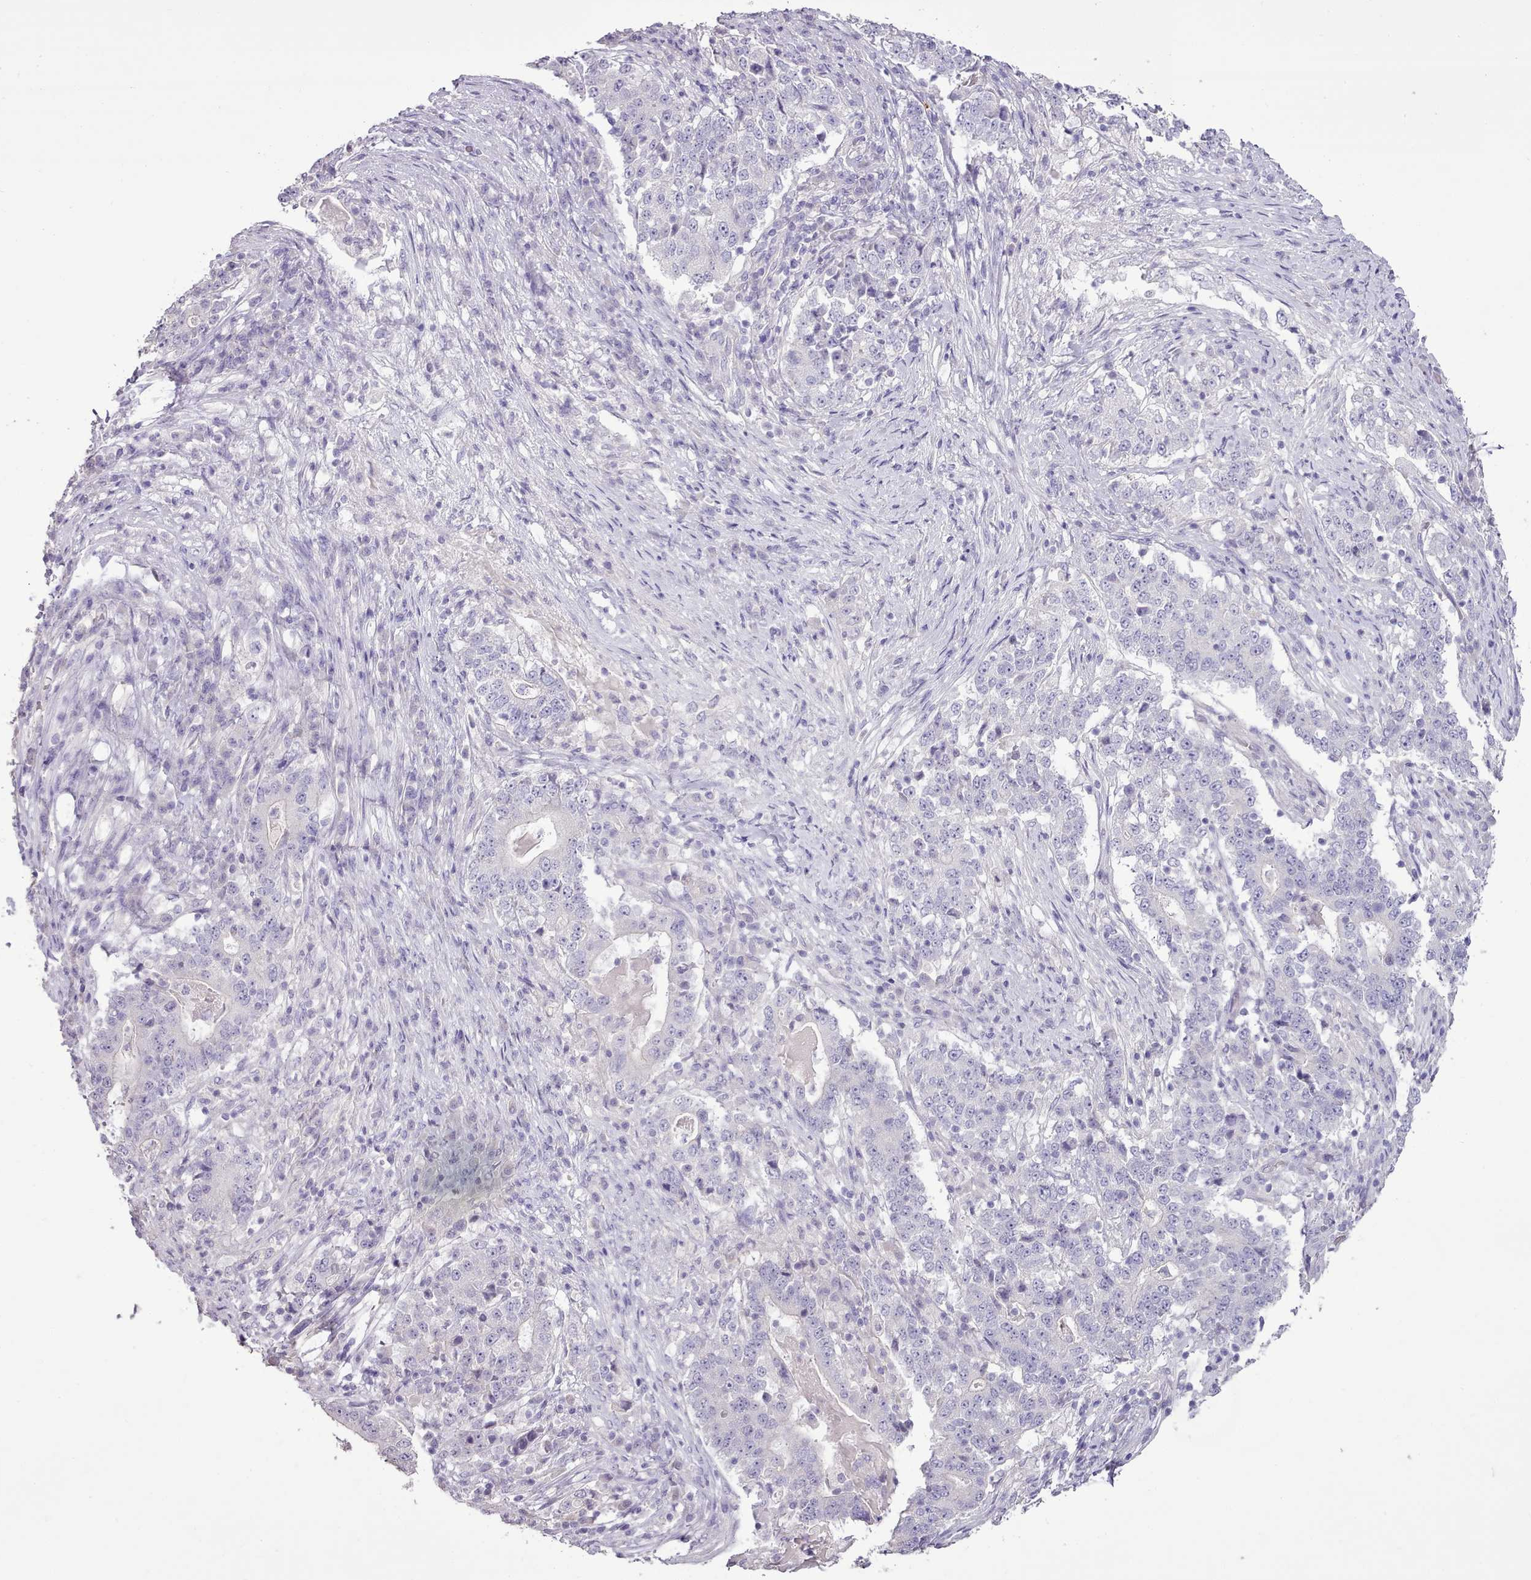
{"staining": {"intensity": "negative", "quantity": "none", "location": "none"}, "tissue": "stomach cancer", "cell_type": "Tumor cells", "image_type": "cancer", "snomed": [{"axis": "morphology", "description": "Adenocarcinoma, NOS"}, {"axis": "topography", "description": "Stomach"}], "caption": "Immunohistochemistry (IHC) of stomach cancer (adenocarcinoma) reveals no staining in tumor cells.", "gene": "BLOC1S2", "patient": {"sex": "male", "age": 59}}